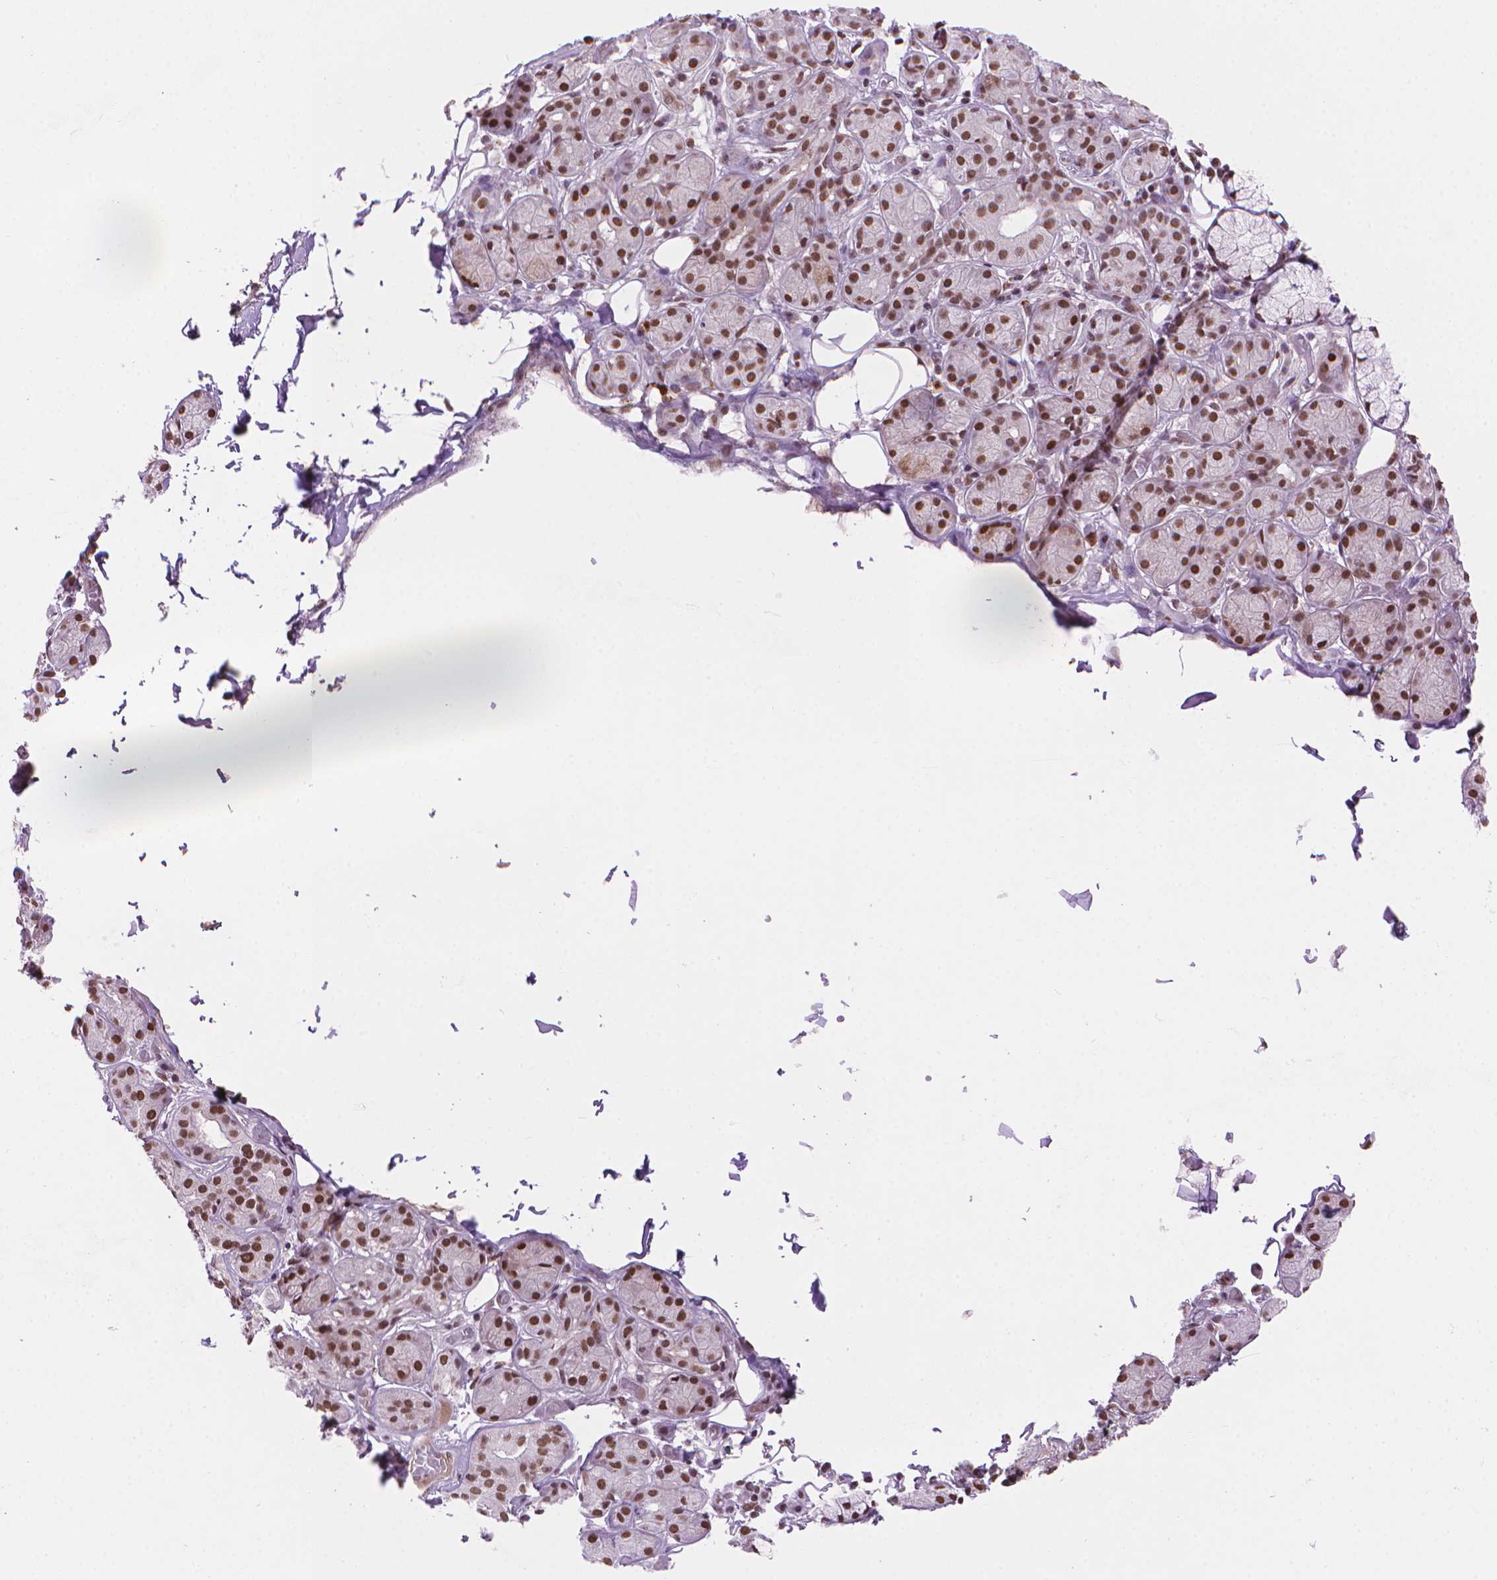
{"staining": {"intensity": "moderate", "quantity": ">75%", "location": "nuclear"}, "tissue": "salivary gland", "cell_type": "Glandular cells", "image_type": "normal", "snomed": [{"axis": "morphology", "description": "Normal tissue, NOS"}, {"axis": "topography", "description": "Salivary gland"}, {"axis": "topography", "description": "Peripheral nerve tissue"}], "caption": "Immunohistochemical staining of normal human salivary gland displays medium levels of moderate nuclear expression in approximately >75% of glandular cells. Using DAB (brown) and hematoxylin (blue) stains, captured at high magnification using brightfield microscopy.", "gene": "RPA4", "patient": {"sex": "male", "age": 71}}